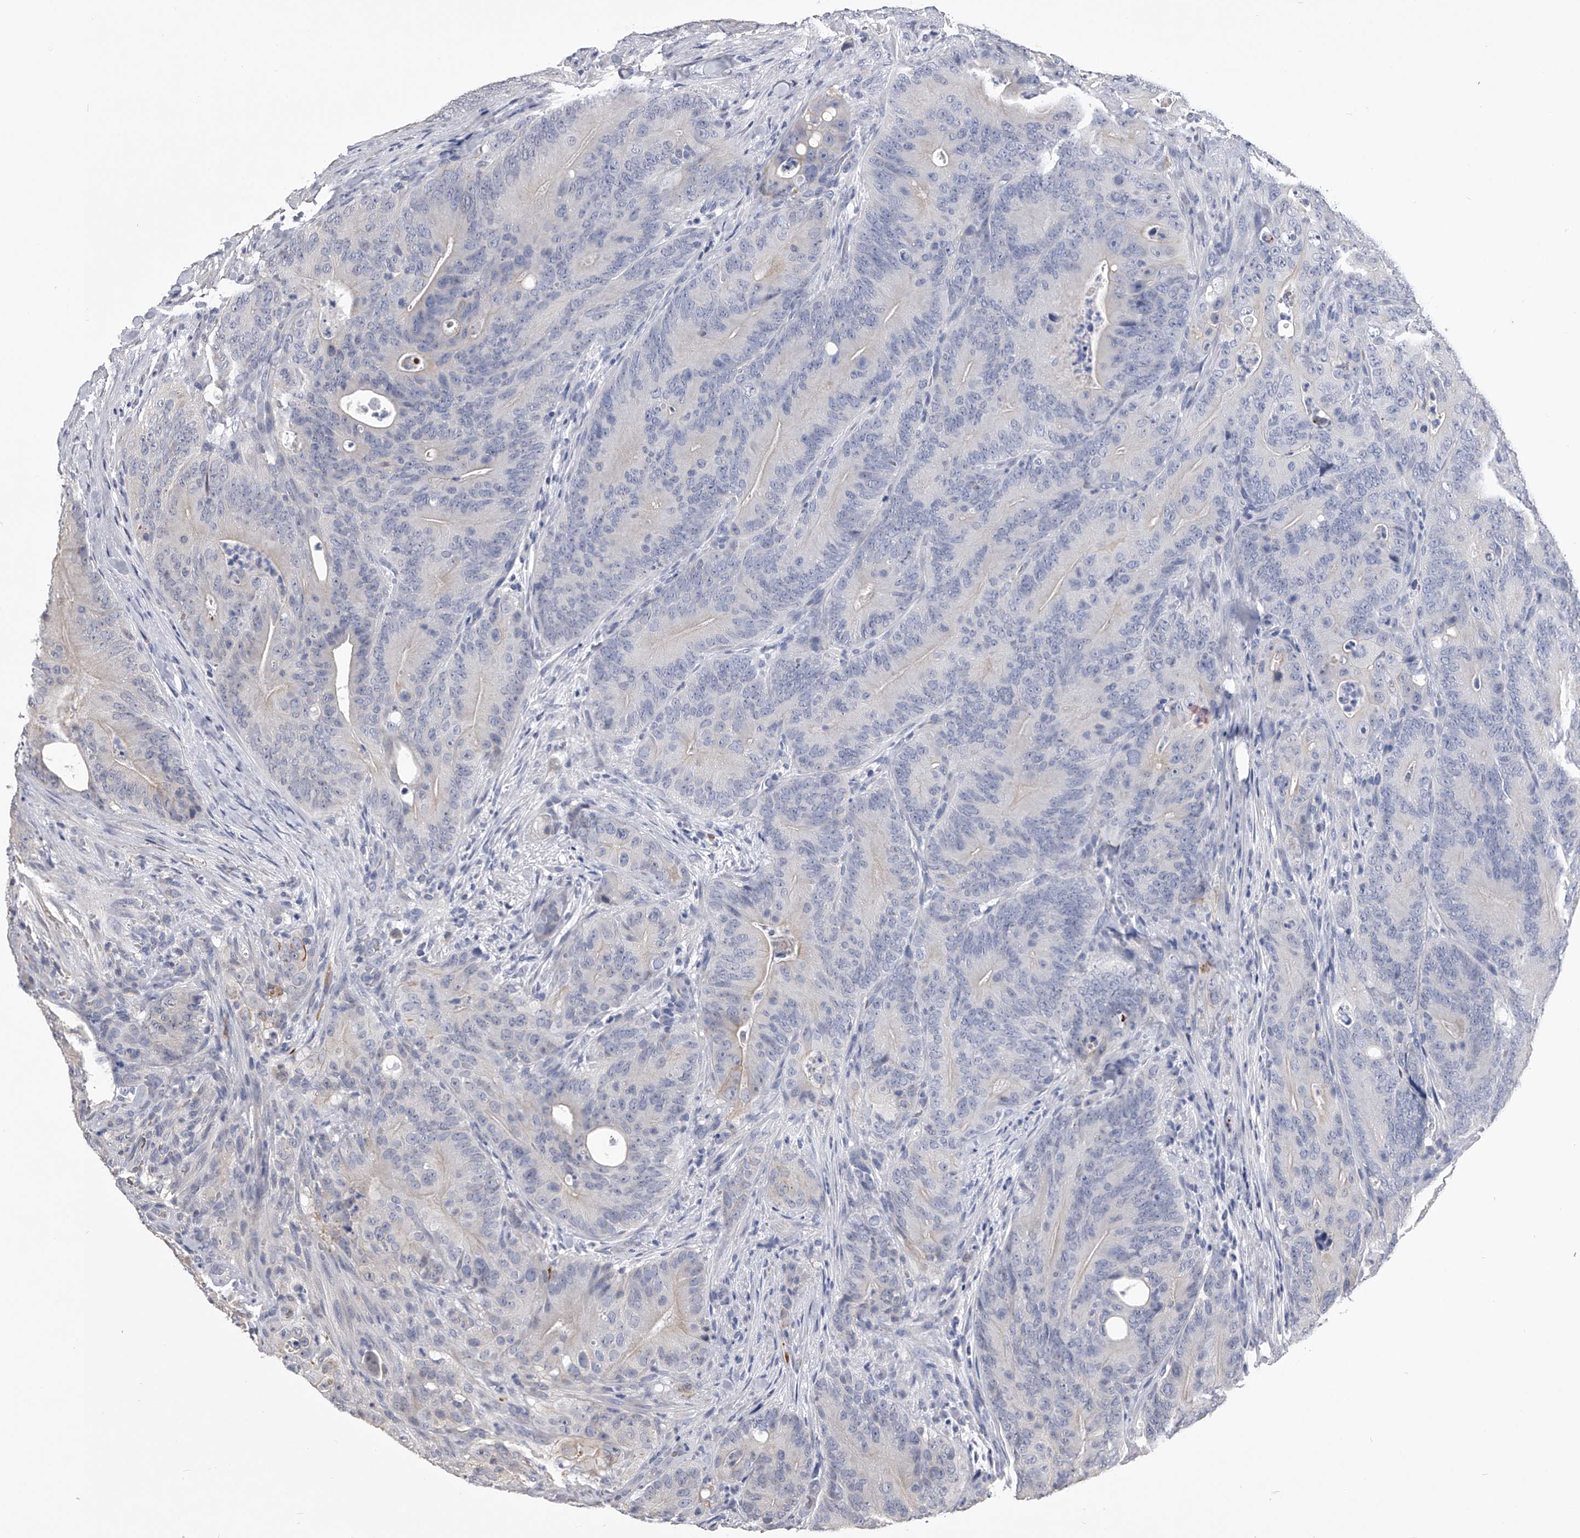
{"staining": {"intensity": "negative", "quantity": "none", "location": "none"}, "tissue": "colorectal cancer", "cell_type": "Tumor cells", "image_type": "cancer", "snomed": [{"axis": "morphology", "description": "Normal tissue, NOS"}, {"axis": "topography", "description": "Colon"}], "caption": "Immunohistochemistry (IHC) of colorectal cancer shows no positivity in tumor cells.", "gene": "MDN1", "patient": {"sex": "female", "age": 82}}